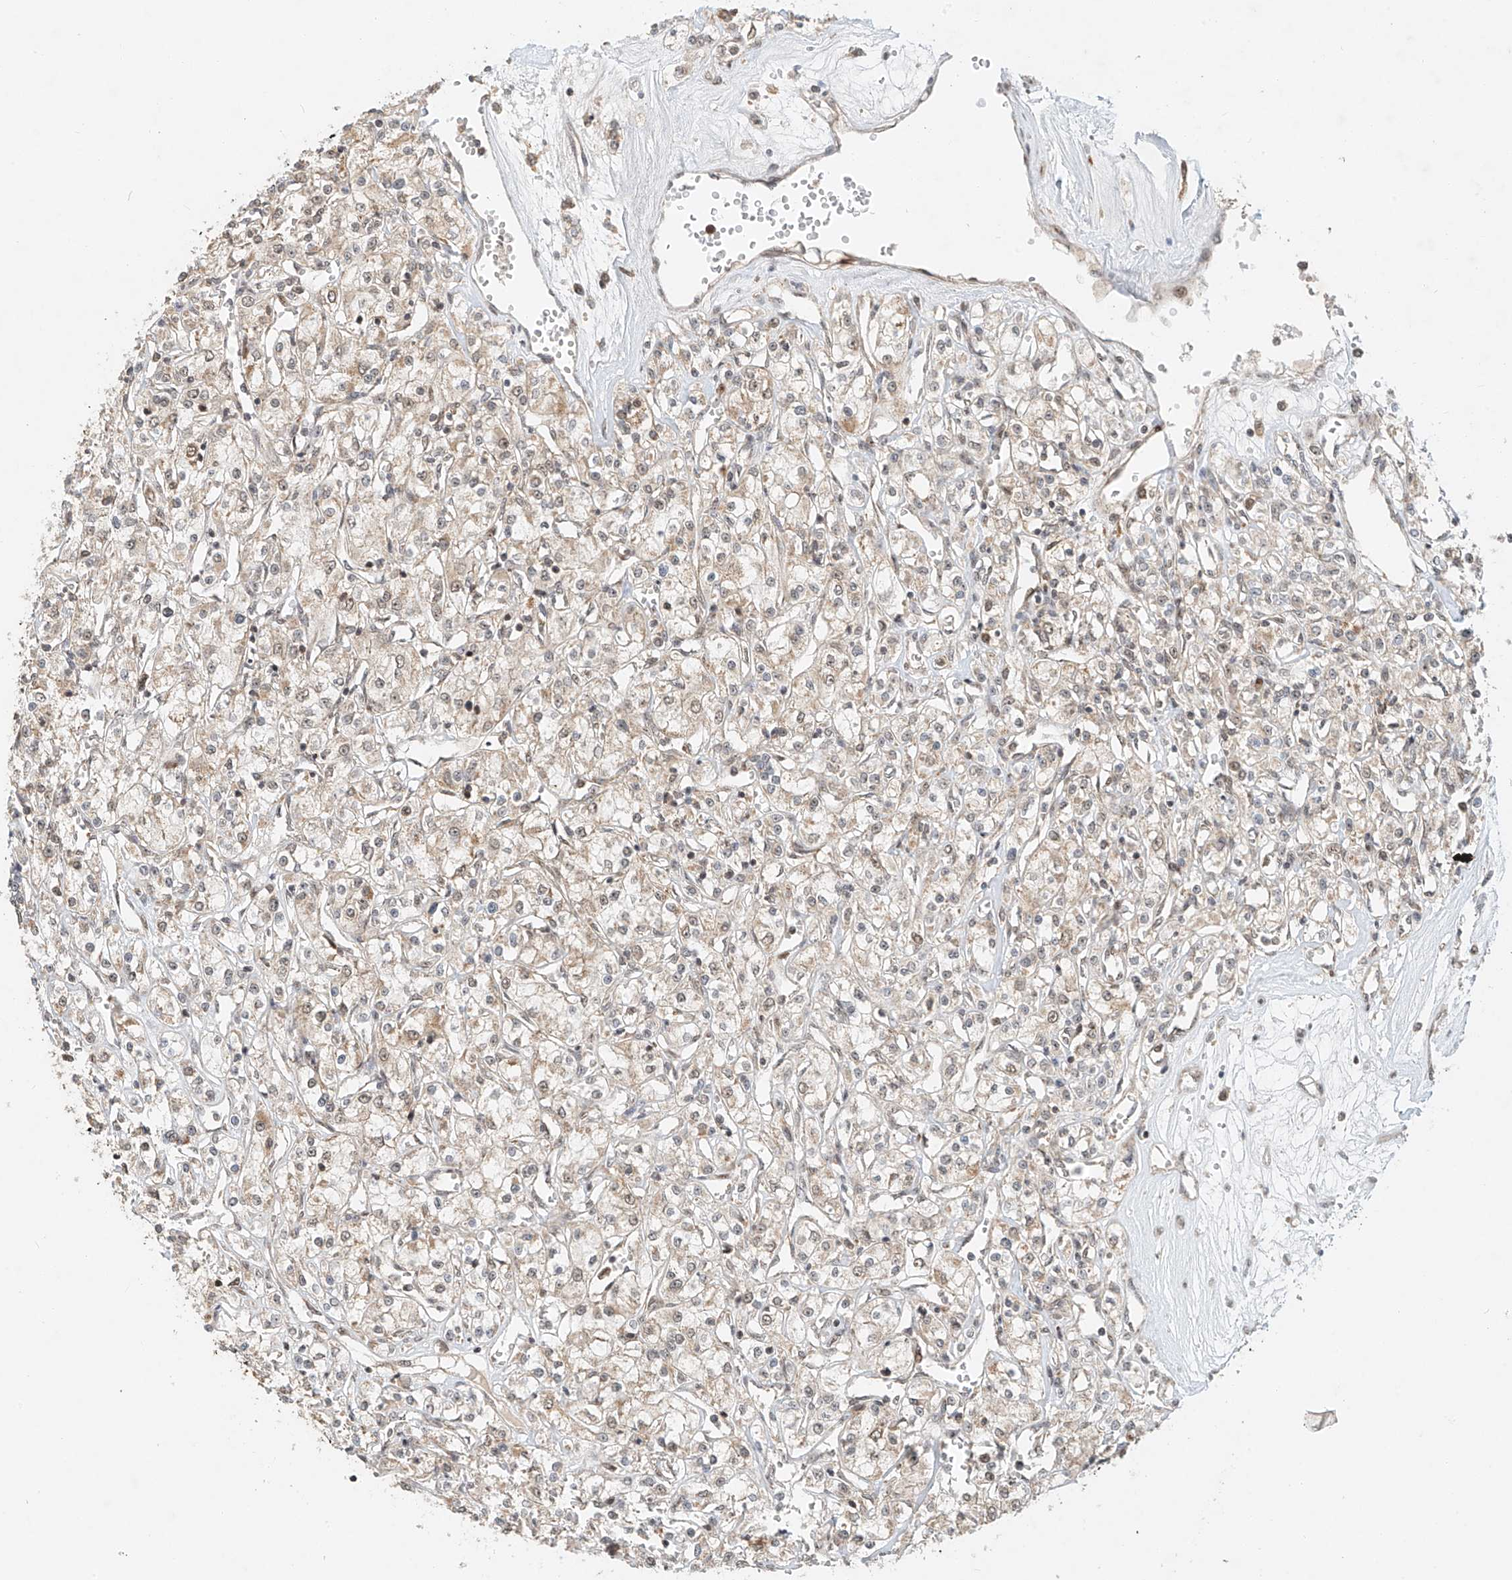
{"staining": {"intensity": "weak", "quantity": "25%-75%", "location": "cytoplasmic/membranous"}, "tissue": "renal cancer", "cell_type": "Tumor cells", "image_type": "cancer", "snomed": [{"axis": "morphology", "description": "Adenocarcinoma, NOS"}, {"axis": "topography", "description": "Kidney"}], "caption": "Weak cytoplasmic/membranous protein positivity is present in approximately 25%-75% of tumor cells in renal cancer.", "gene": "SYTL3", "patient": {"sex": "female", "age": 59}}